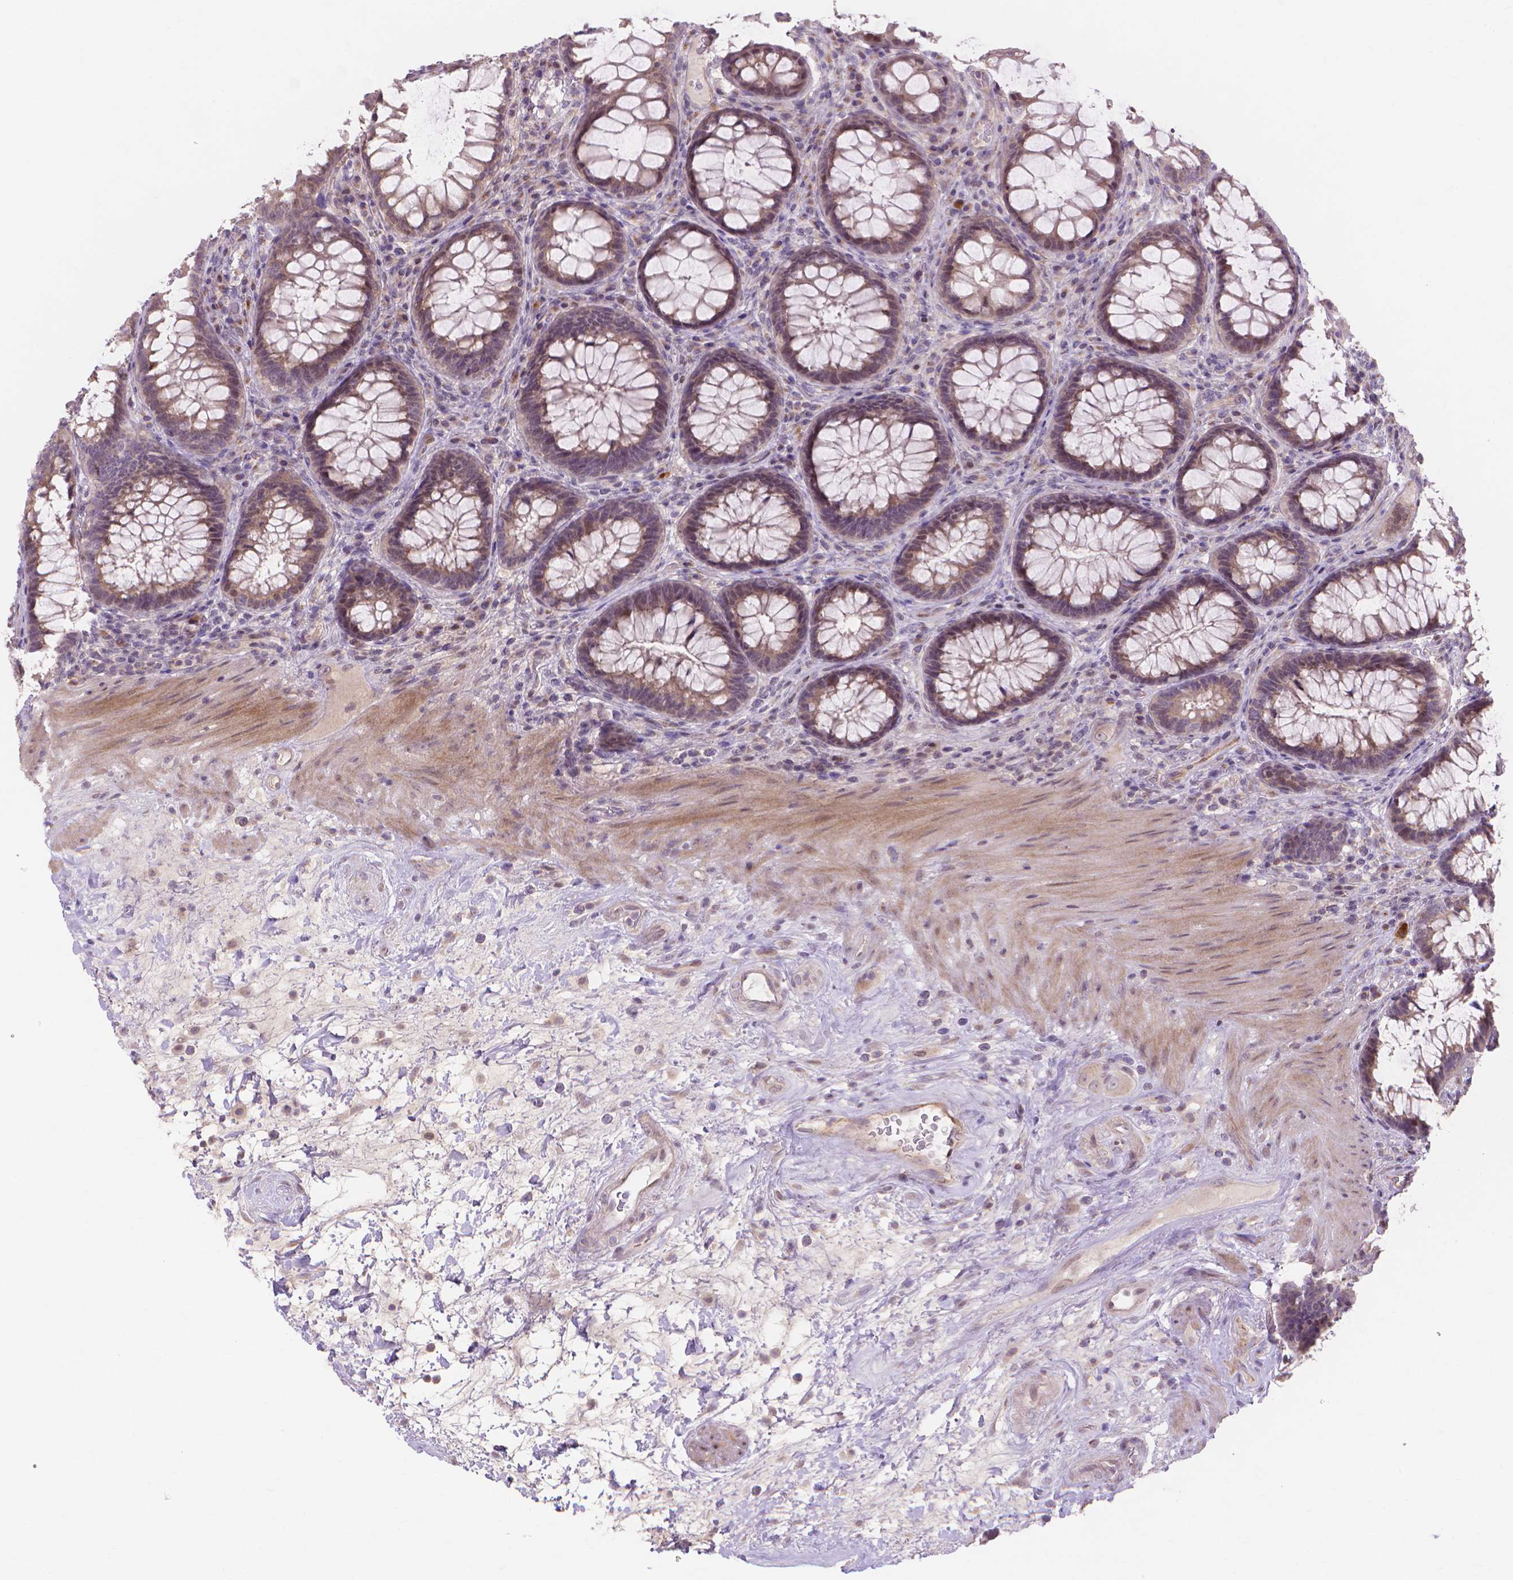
{"staining": {"intensity": "weak", "quantity": "25%-75%", "location": "cytoplasmic/membranous"}, "tissue": "rectum", "cell_type": "Glandular cells", "image_type": "normal", "snomed": [{"axis": "morphology", "description": "Normal tissue, NOS"}, {"axis": "topography", "description": "Rectum"}], "caption": "Immunohistochemical staining of benign human rectum demonstrates weak cytoplasmic/membranous protein positivity in about 25%-75% of glandular cells.", "gene": "PRDM13", "patient": {"sex": "male", "age": 72}}